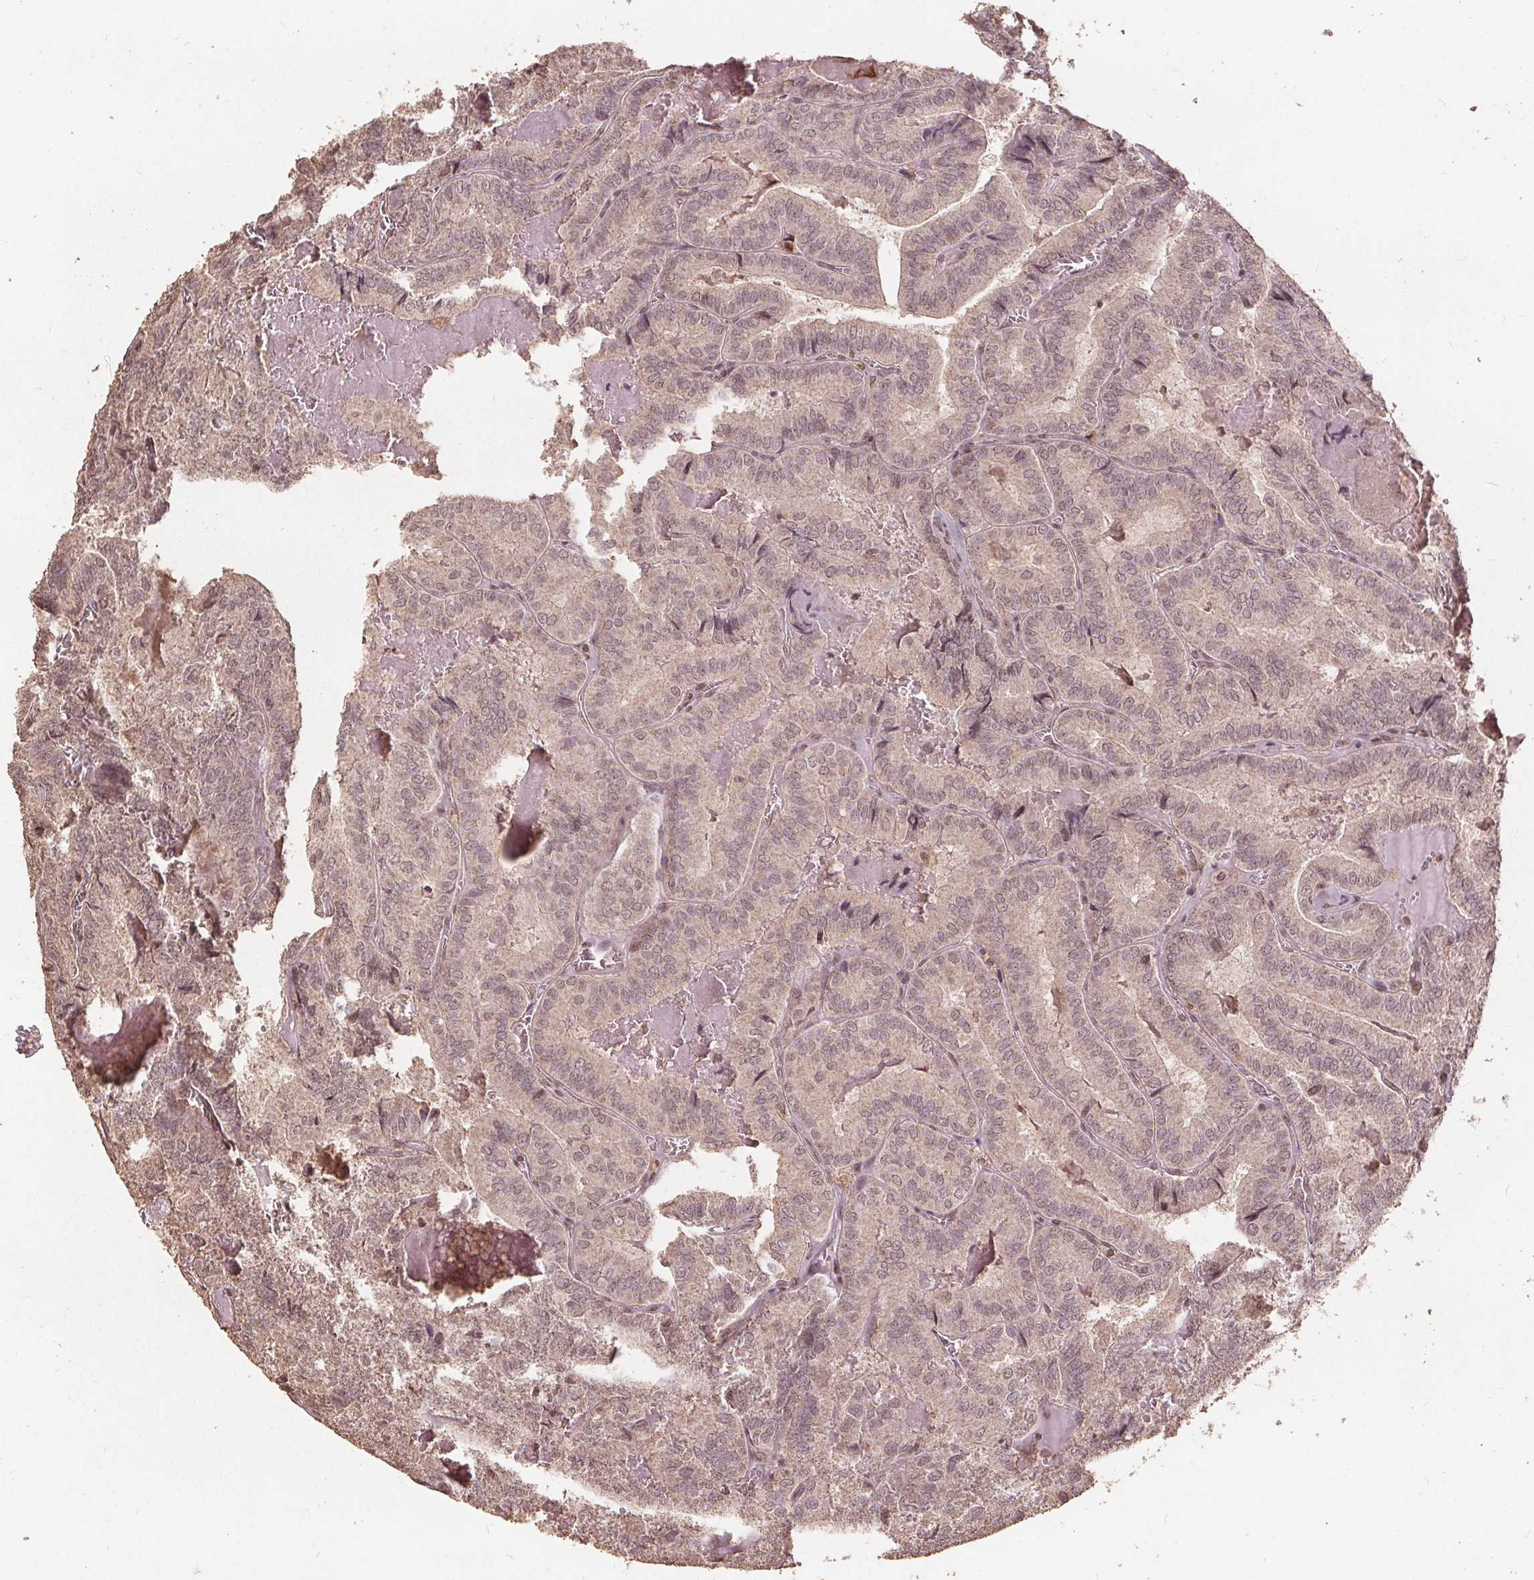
{"staining": {"intensity": "weak", "quantity": "<25%", "location": "nuclear"}, "tissue": "thyroid cancer", "cell_type": "Tumor cells", "image_type": "cancer", "snomed": [{"axis": "morphology", "description": "Papillary adenocarcinoma, NOS"}, {"axis": "topography", "description": "Thyroid gland"}], "caption": "The histopathology image displays no significant staining in tumor cells of thyroid cancer (papillary adenocarcinoma).", "gene": "DSG3", "patient": {"sex": "female", "age": 75}}